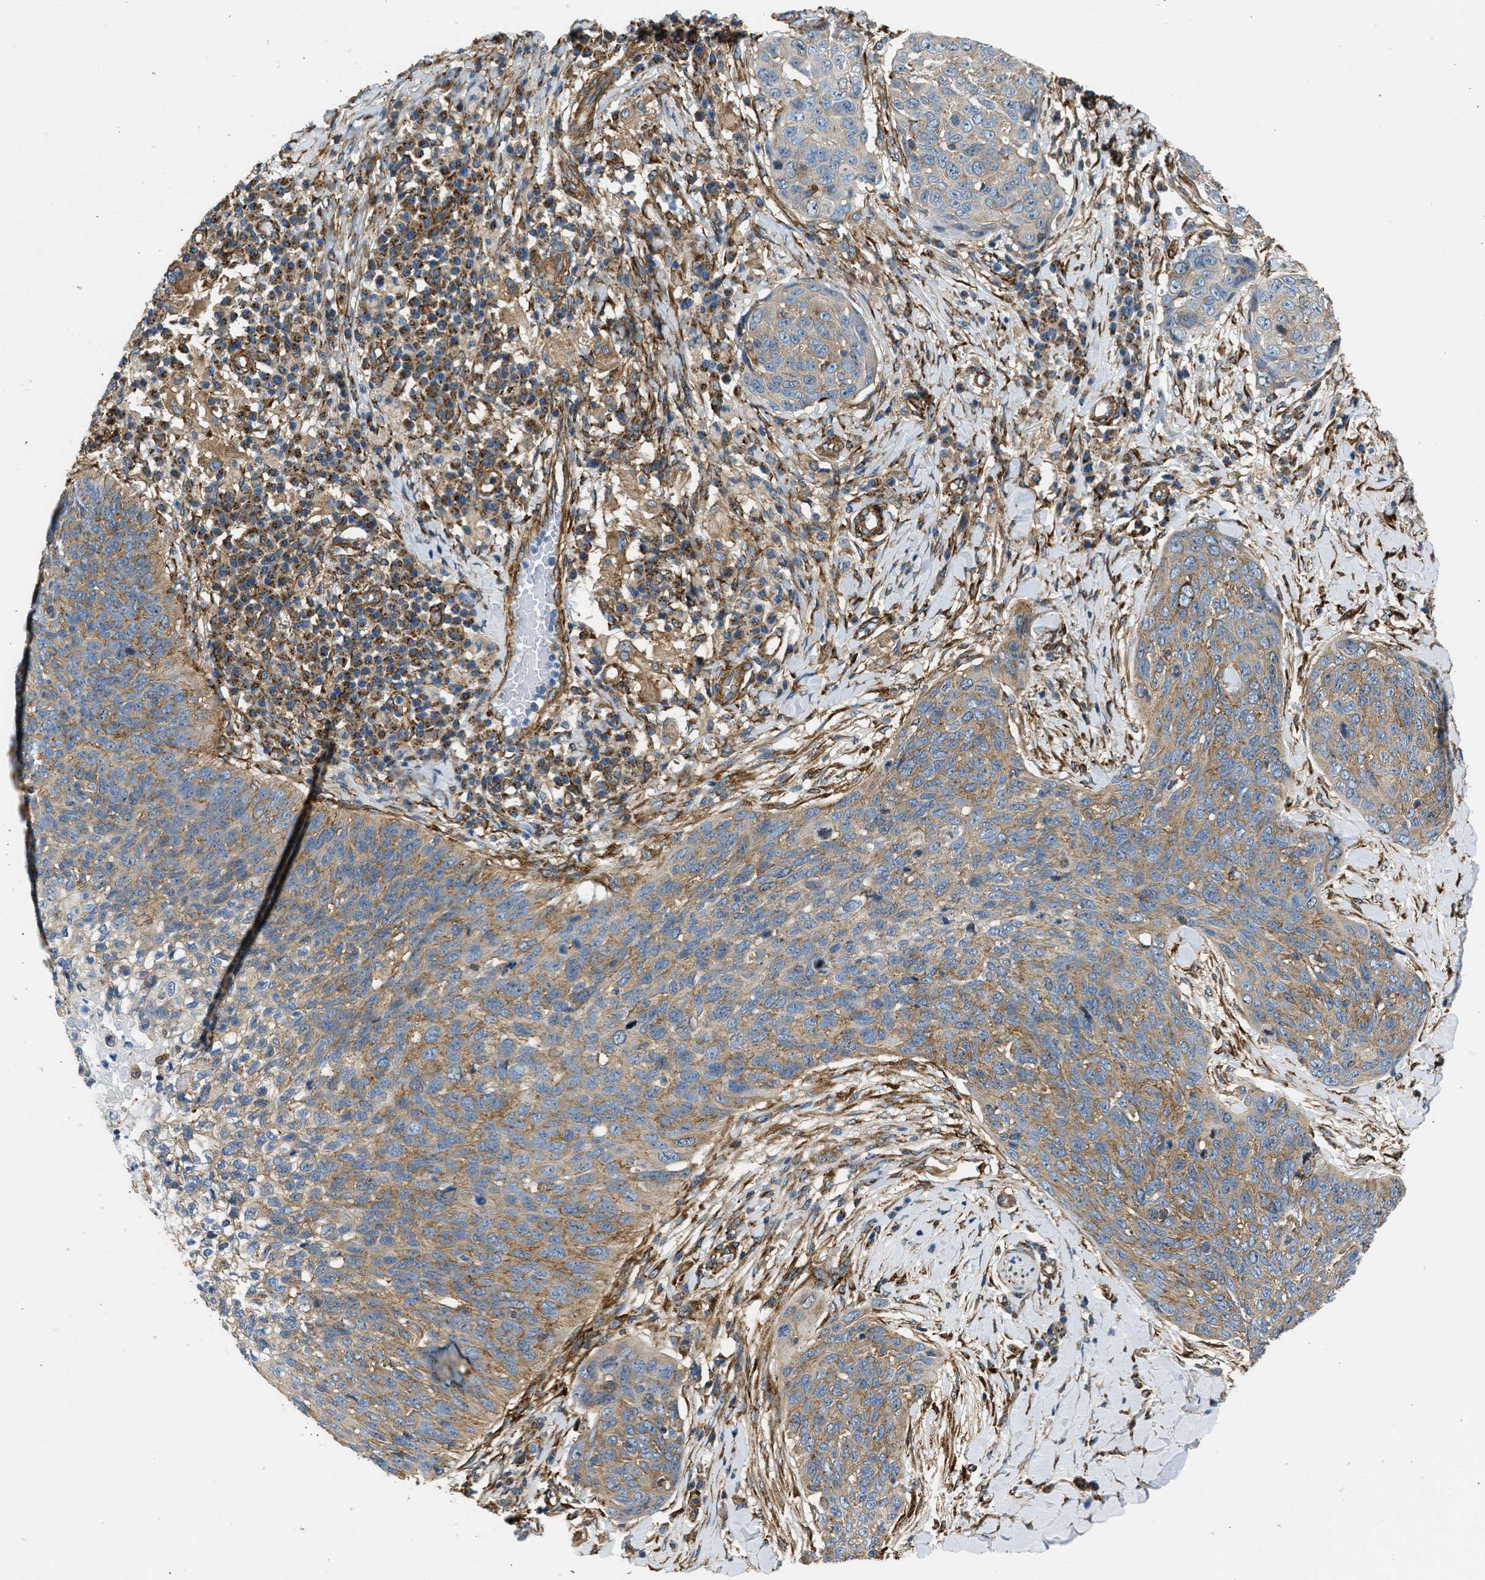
{"staining": {"intensity": "moderate", "quantity": "25%-75%", "location": "cytoplasmic/membranous"}, "tissue": "skin cancer", "cell_type": "Tumor cells", "image_type": "cancer", "snomed": [{"axis": "morphology", "description": "Squamous cell carcinoma in situ, NOS"}, {"axis": "morphology", "description": "Squamous cell carcinoma, NOS"}, {"axis": "topography", "description": "Skin"}], "caption": "An IHC micrograph of tumor tissue is shown. Protein staining in brown shows moderate cytoplasmic/membranous positivity in squamous cell carcinoma (skin) within tumor cells. (Stains: DAB (3,3'-diaminobenzidine) in brown, nuclei in blue, Microscopy: brightfield microscopy at high magnification).", "gene": "SEPTIN2", "patient": {"sex": "male", "age": 93}}